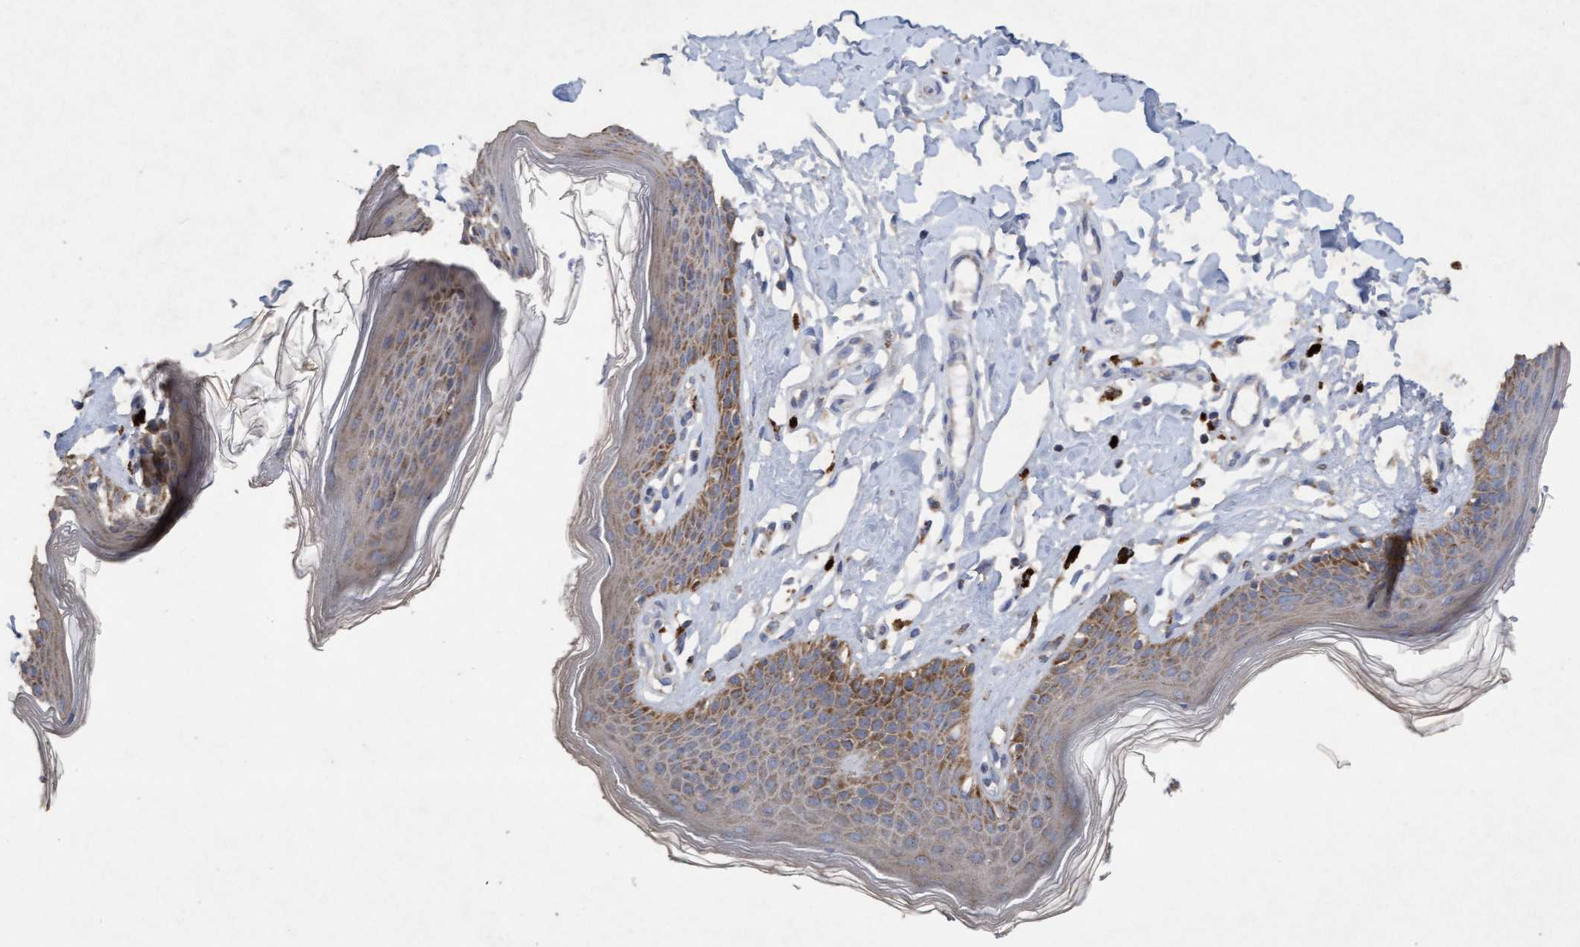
{"staining": {"intensity": "moderate", "quantity": "<25%", "location": "cytoplasmic/membranous"}, "tissue": "skin", "cell_type": "Epidermal cells", "image_type": "normal", "snomed": [{"axis": "morphology", "description": "Normal tissue, NOS"}, {"axis": "topography", "description": "Vulva"}], "caption": "Protein analysis of unremarkable skin demonstrates moderate cytoplasmic/membranous positivity in approximately <25% of epidermal cells. Nuclei are stained in blue.", "gene": "ATPAF2", "patient": {"sex": "female", "age": 66}}